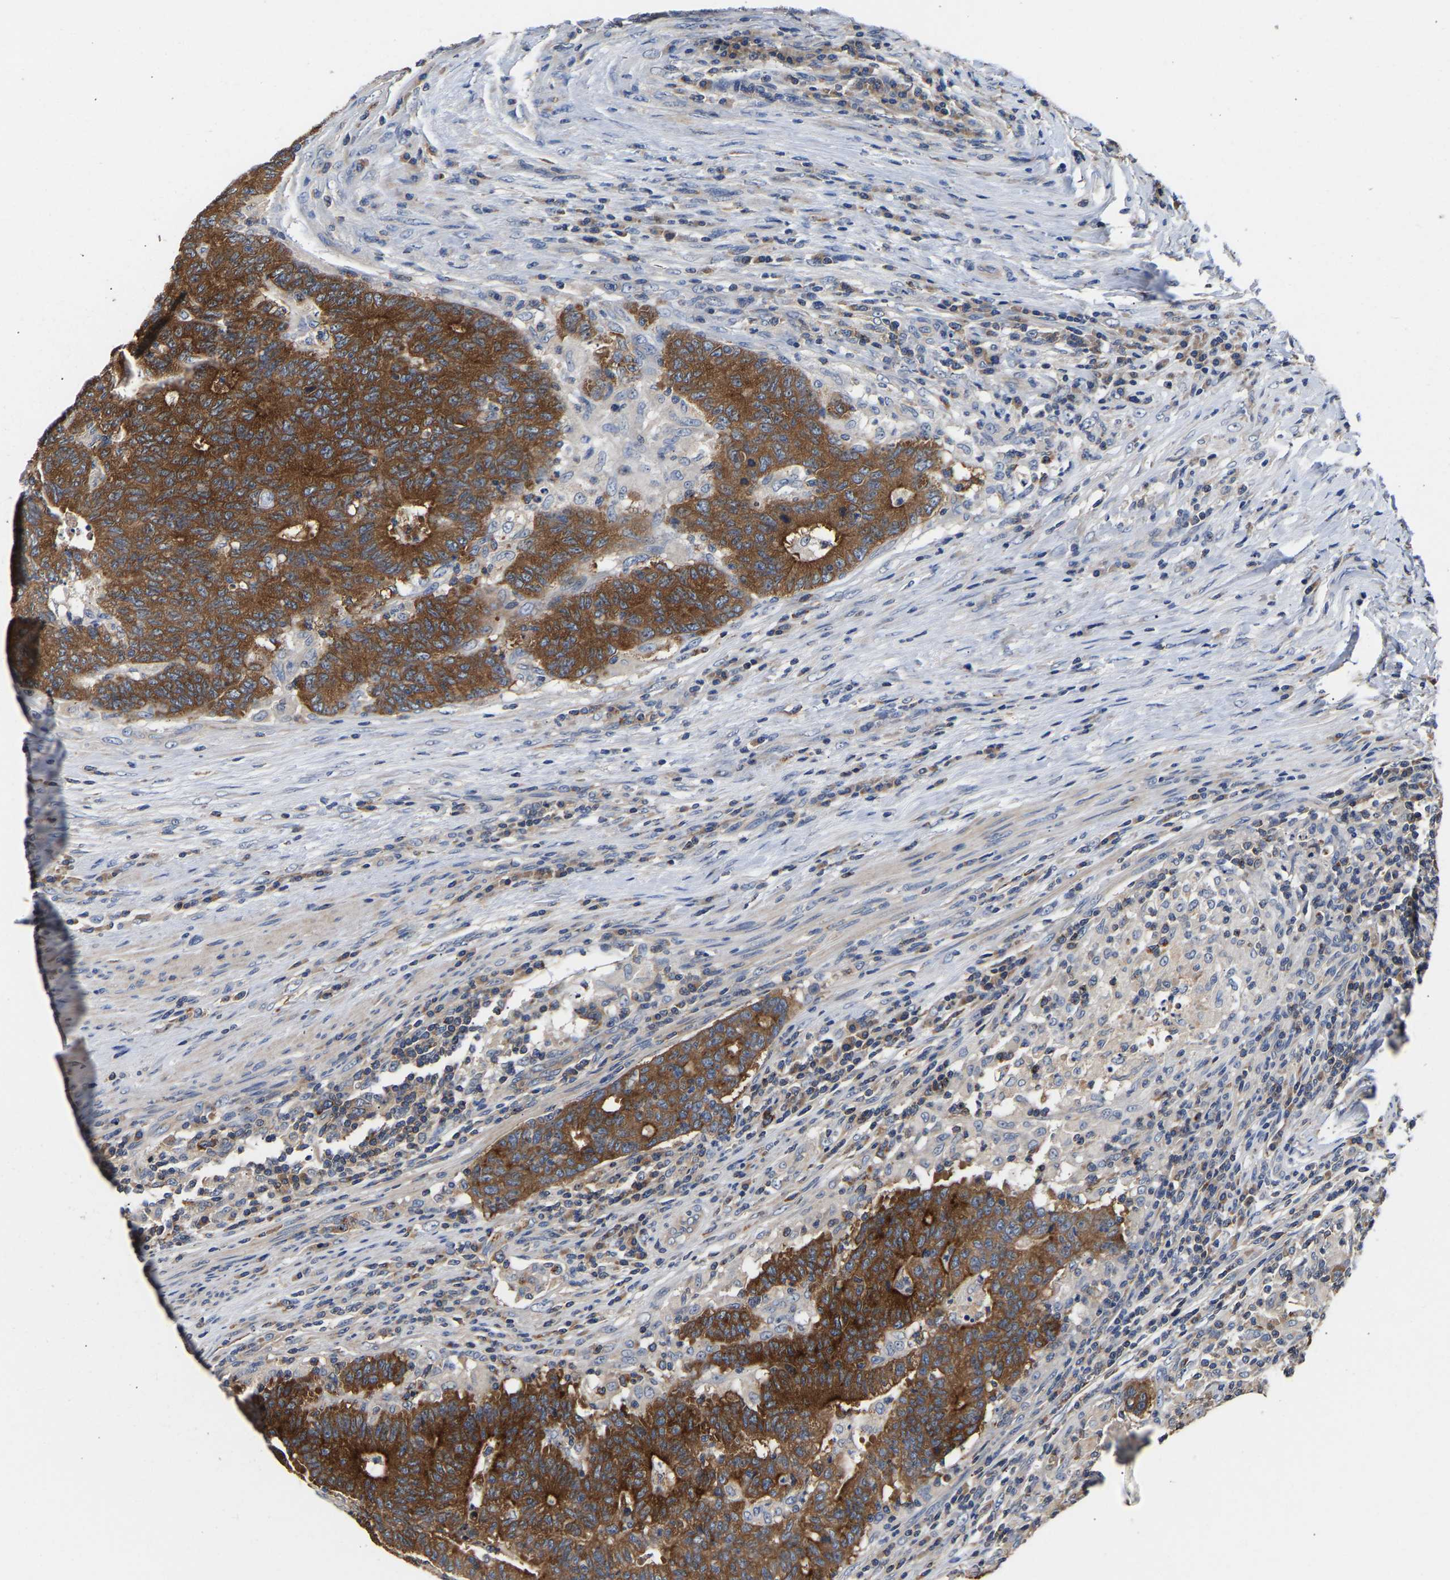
{"staining": {"intensity": "strong", "quantity": ">75%", "location": "cytoplasmic/membranous"}, "tissue": "colorectal cancer", "cell_type": "Tumor cells", "image_type": "cancer", "snomed": [{"axis": "morphology", "description": "Normal tissue, NOS"}, {"axis": "morphology", "description": "Adenocarcinoma, NOS"}, {"axis": "topography", "description": "Colon"}], "caption": "Immunohistochemical staining of colorectal cancer exhibits high levels of strong cytoplasmic/membranous positivity in about >75% of tumor cells.", "gene": "LRBA", "patient": {"sex": "female", "age": 75}}